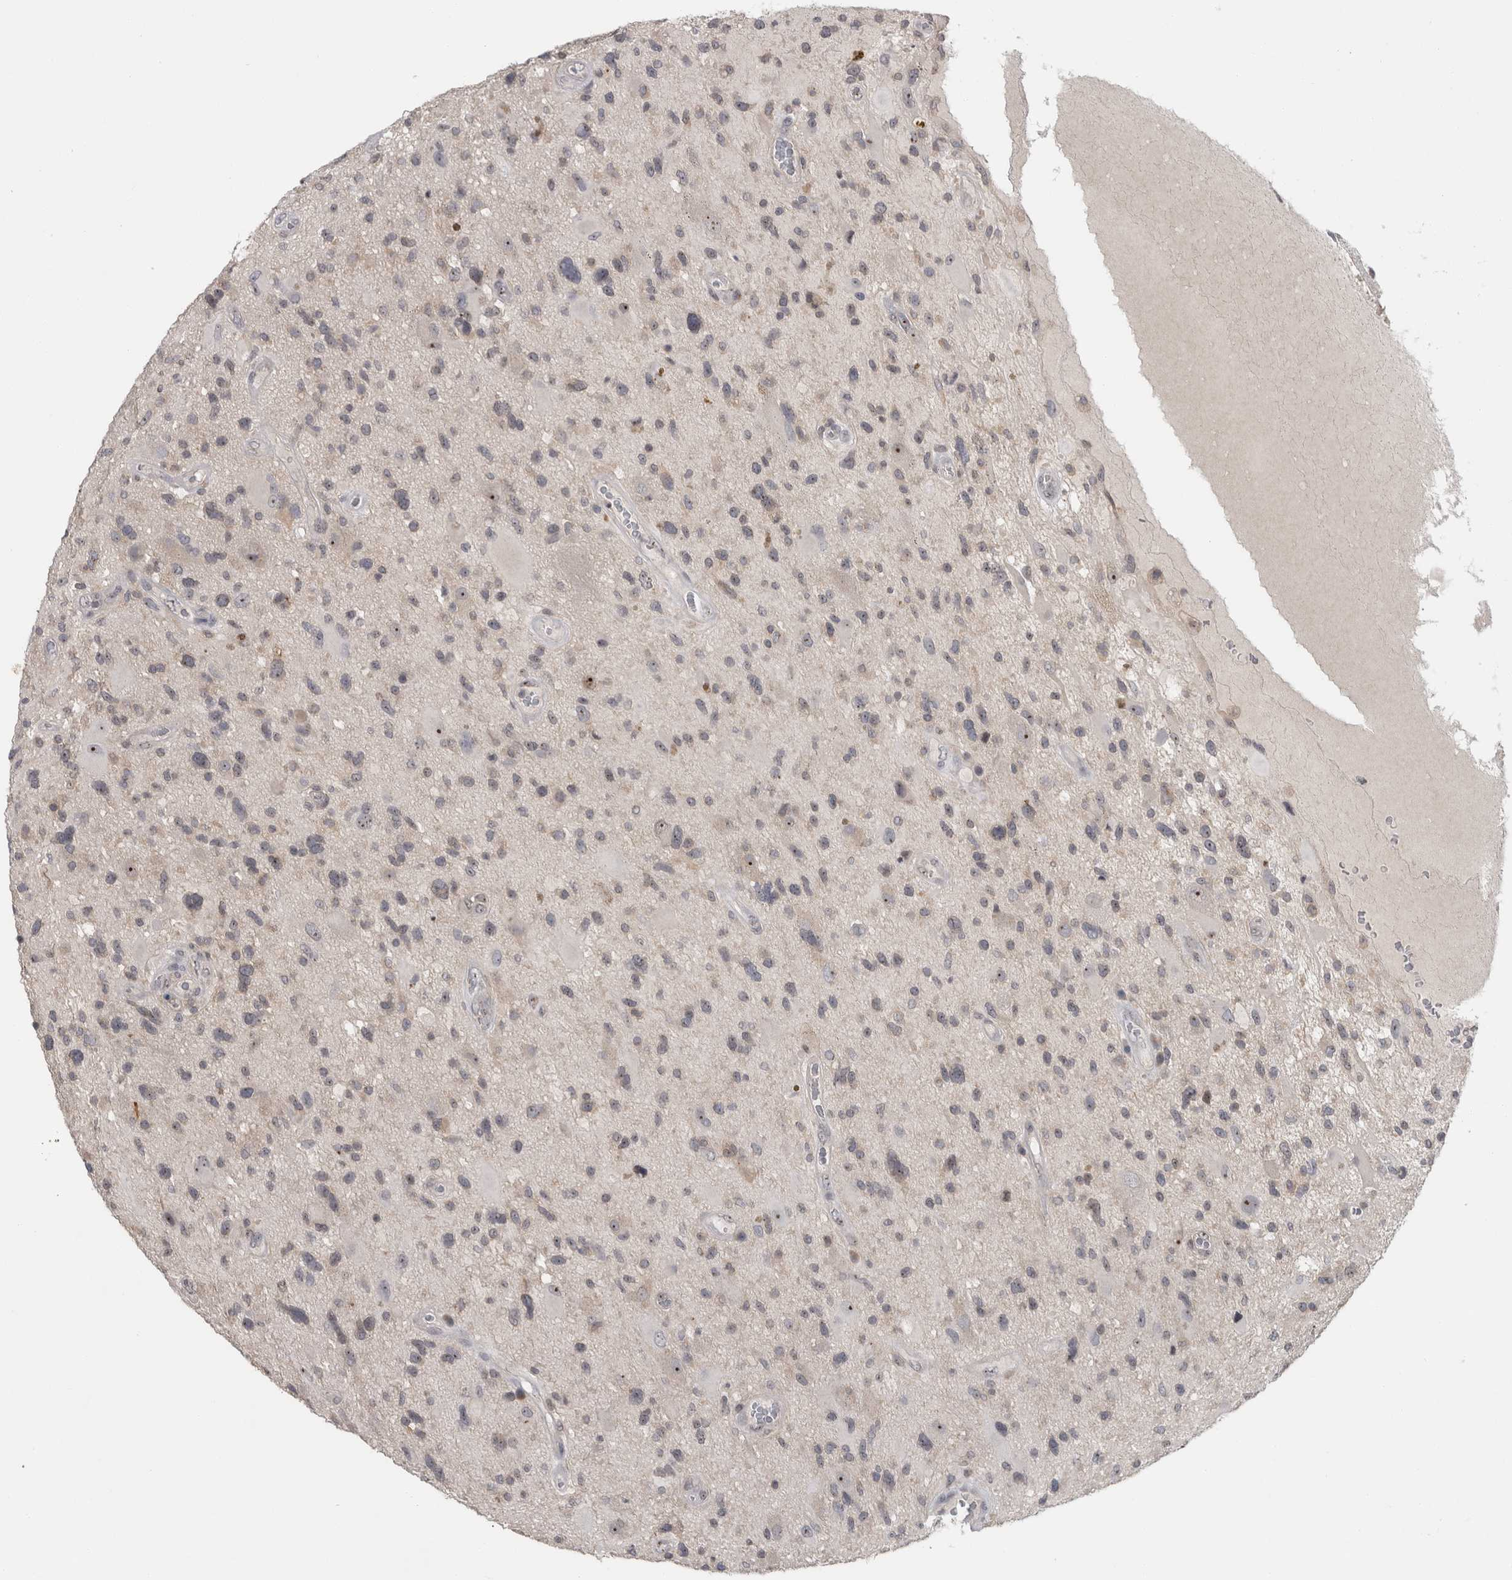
{"staining": {"intensity": "weak", "quantity": "<25%", "location": "nuclear"}, "tissue": "glioma", "cell_type": "Tumor cells", "image_type": "cancer", "snomed": [{"axis": "morphology", "description": "Glioma, malignant, High grade"}, {"axis": "topography", "description": "Brain"}], "caption": "Photomicrograph shows no significant protein positivity in tumor cells of glioma. The staining is performed using DAB brown chromogen with nuclei counter-stained in using hematoxylin.", "gene": "RBM28", "patient": {"sex": "male", "age": 33}}